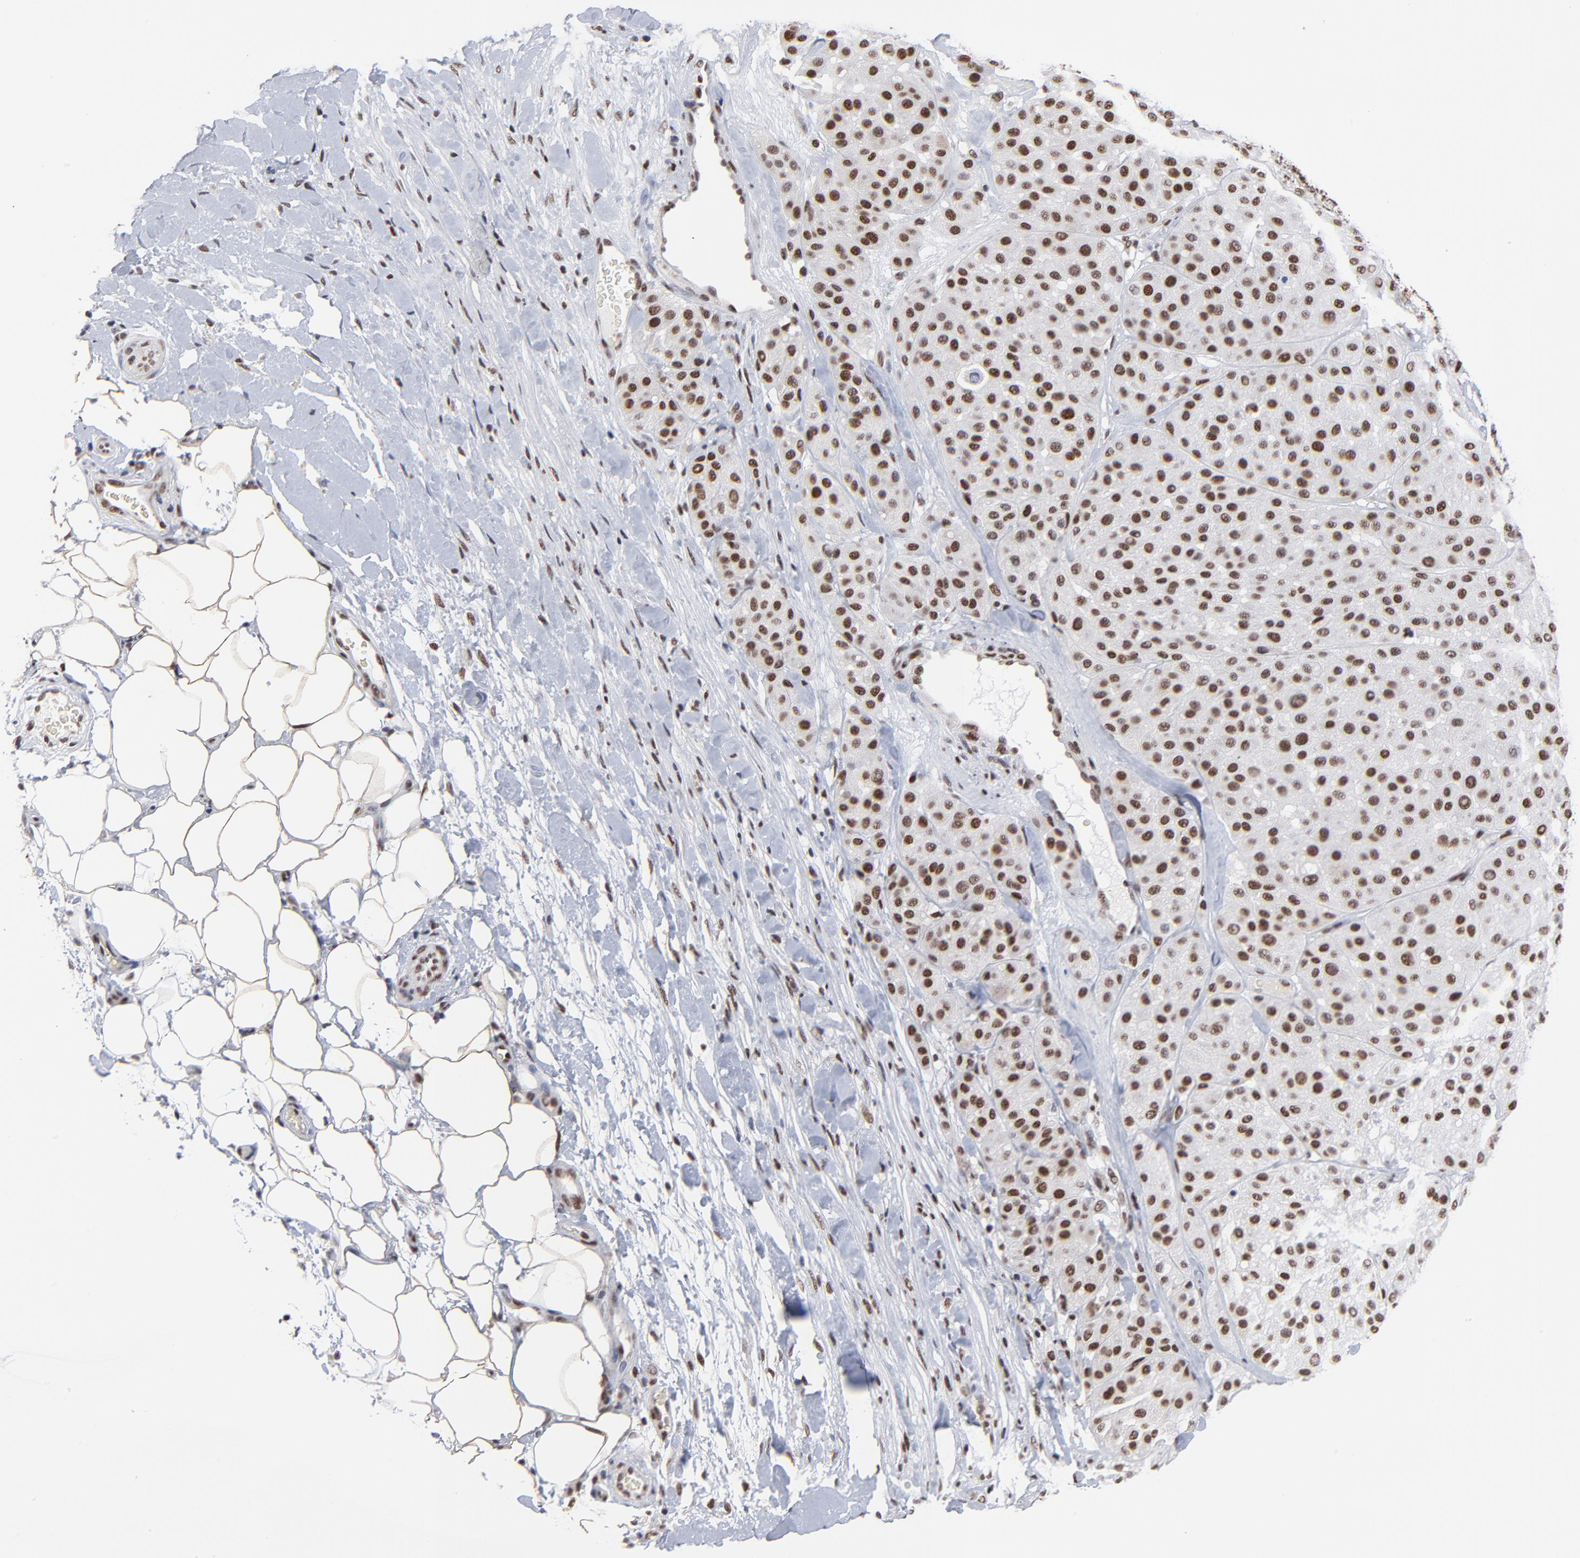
{"staining": {"intensity": "moderate", "quantity": ">75%", "location": "nuclear"}, "tissue": "melanoma", "cell_type": "Tumor cells", "image_type": "cancer", "snomed": [{"axis": "morphology", "description": "Normal tissue, NOS"}, {"axis": "morphology", "description": "Malignant melanoma, Metastatic site"}, {"axis": "topography", "description": "Skin"}], "caption": "Malignant melanoma (metastatic site) stained with a protein marker demonstrates moderate staining in tumor cells.", "gene": "ZMYM3", "patient": {"sex": "male", "age": 41}}